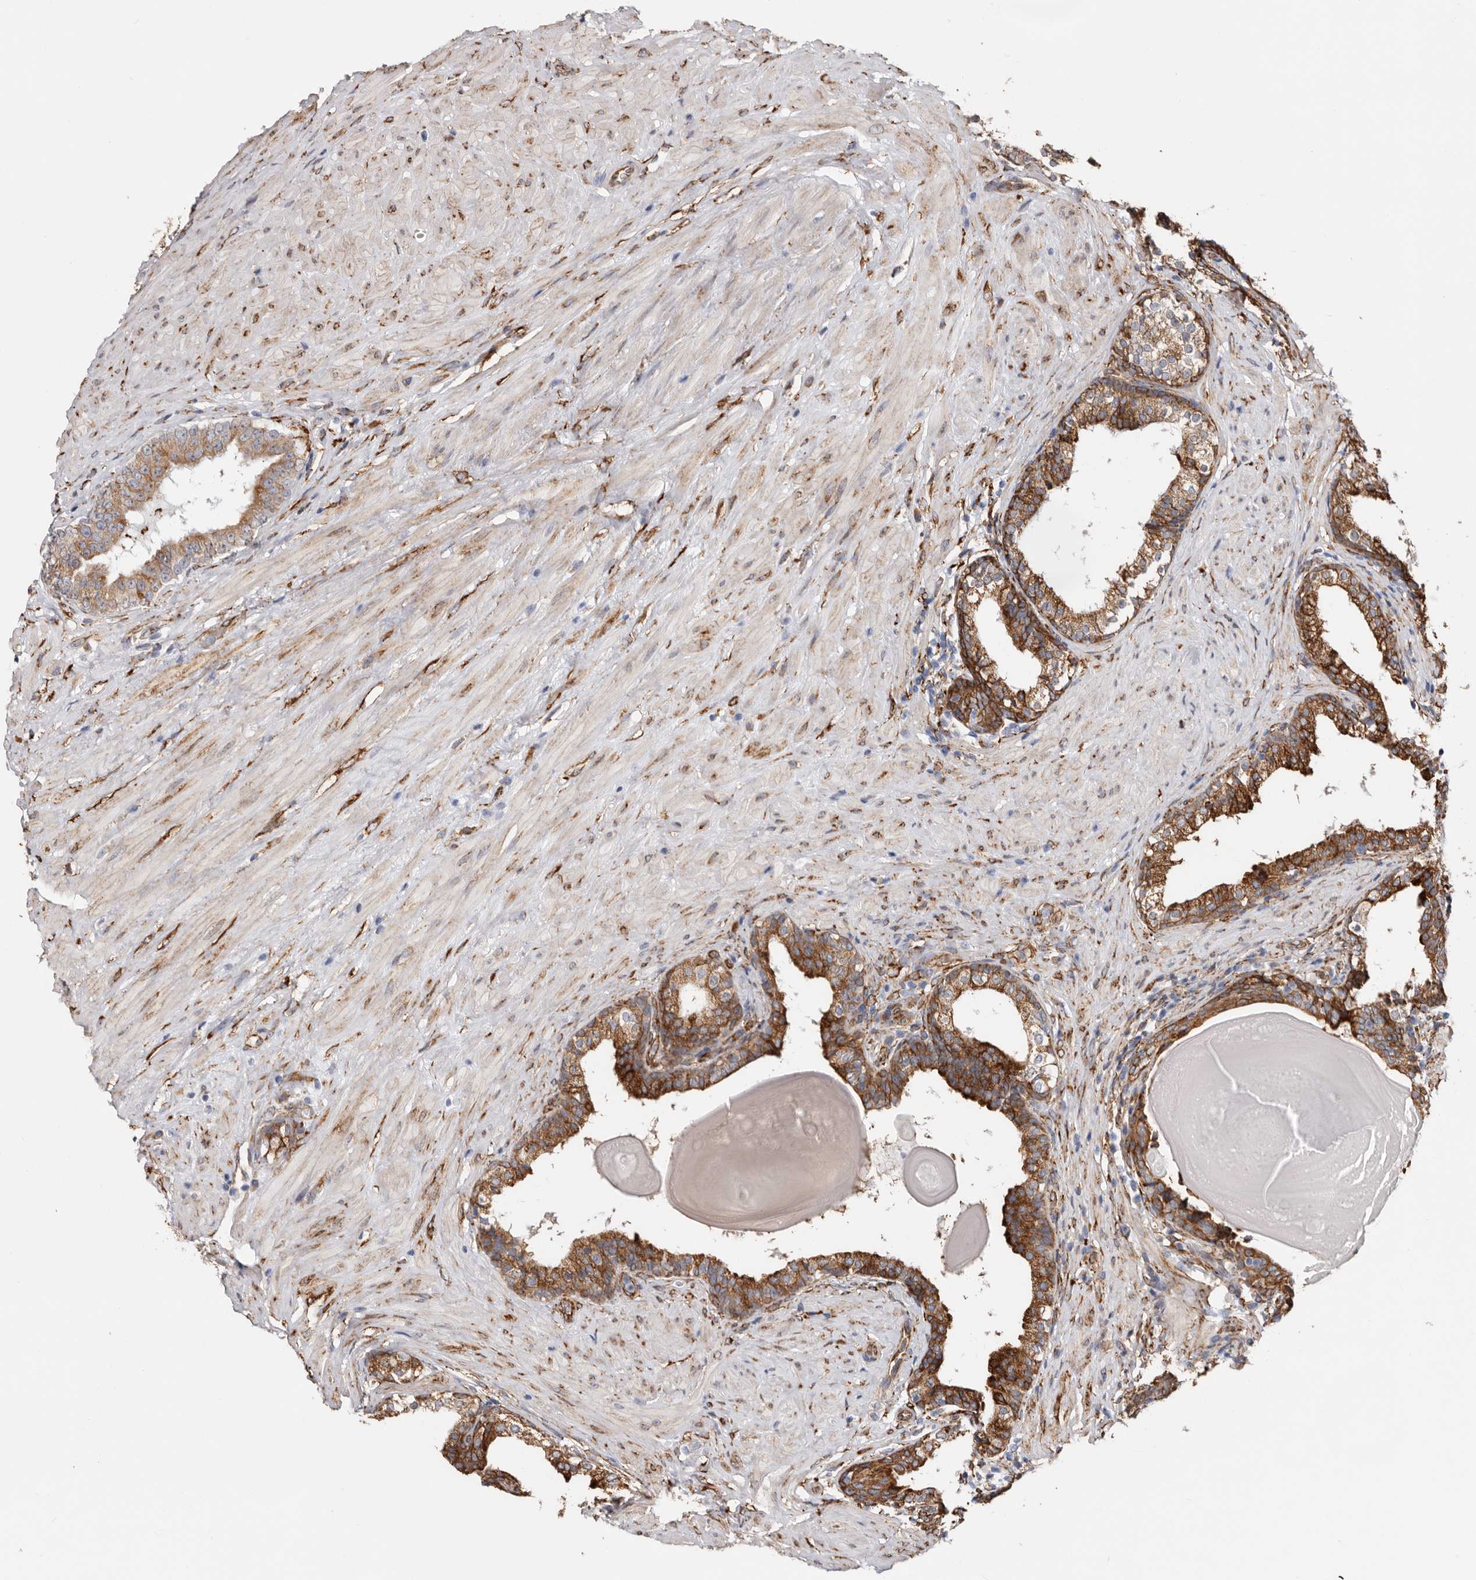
{"staining": {"intensity": "moderate", "quantity": ">75%", "location": "cytoplasmic/membranous"}, "tissue": "prostate cancer", "cell_type": "Tumor cells", "image_type": "cancer", "snomed": [{"axis": "morphology", "description": "Adenocarcinoma, High grade"}, {"axis": "topography", "description": "Prostate"}], "caption": "A micrograph showing moderate cytoplasmic/membranous positivity in about >75% of tumor cells in prostate cancer, as visualized by brown immunohistochemical staining.", "gene": "SEMA3E", "patient": {"sex": "male", "age": 56}}